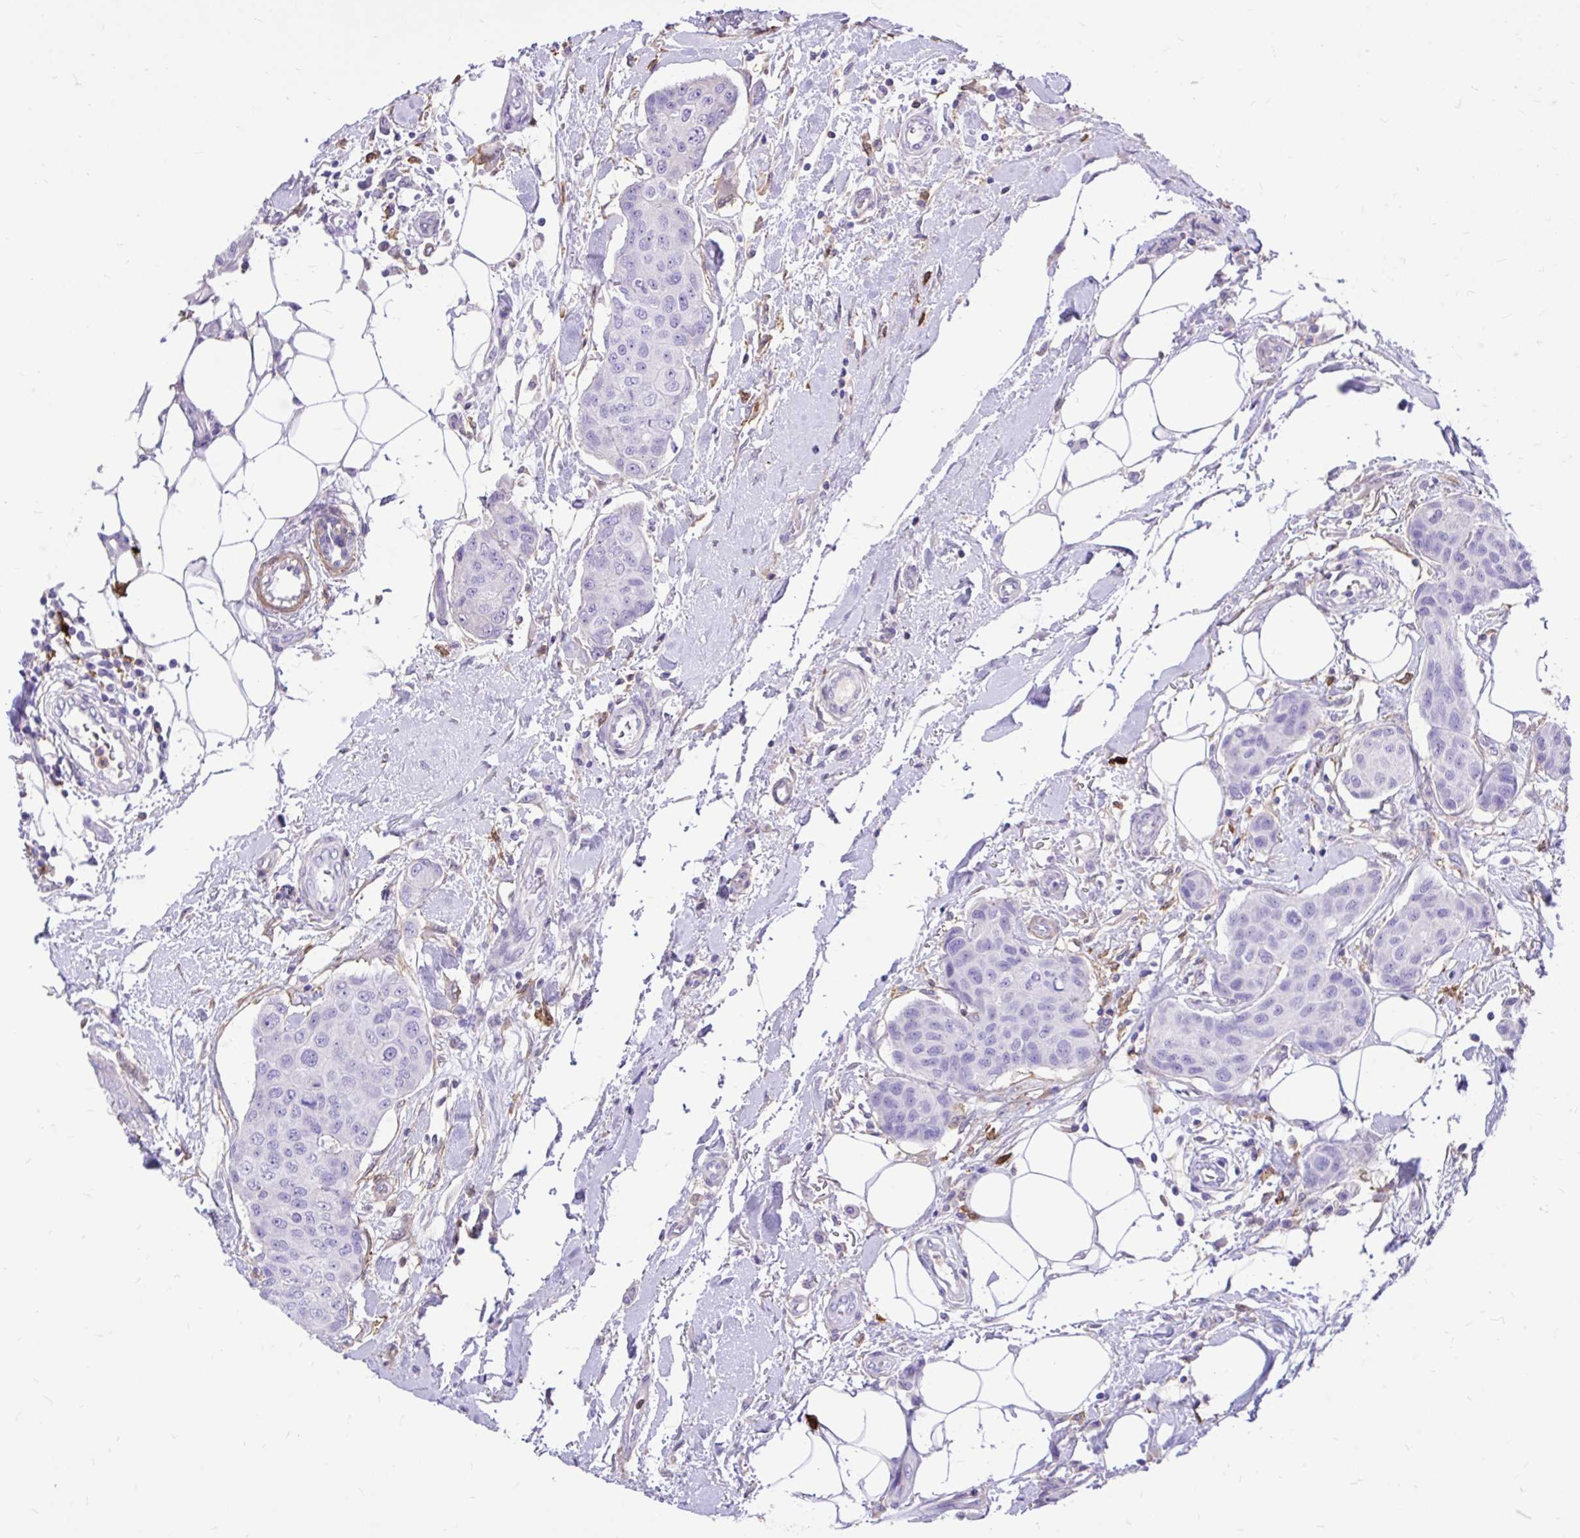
{"staining": {"intensity": "negative", "quantity": "none", "location": "none"}, "tissue": "breast cancer", "cell_type": "Tumor cells", "image_type": "cancer", "snomed": [{"axis": "morphology", "description": "Duct carcinoma"}, {"axis": "topography", "description": "Breast"}, {"axis": "topography", "description": "Lymph node"}], "caption": "Image shows no protein staining in tumor cells of breast cancer (infiltrating ductal carcinoma) tissue. The staining is performed using DAB brown chromogen with nuclei counter-stained in using hematoxylin.", "gene": "TLR7", "patient": {"sex": "female", "age": 80}}